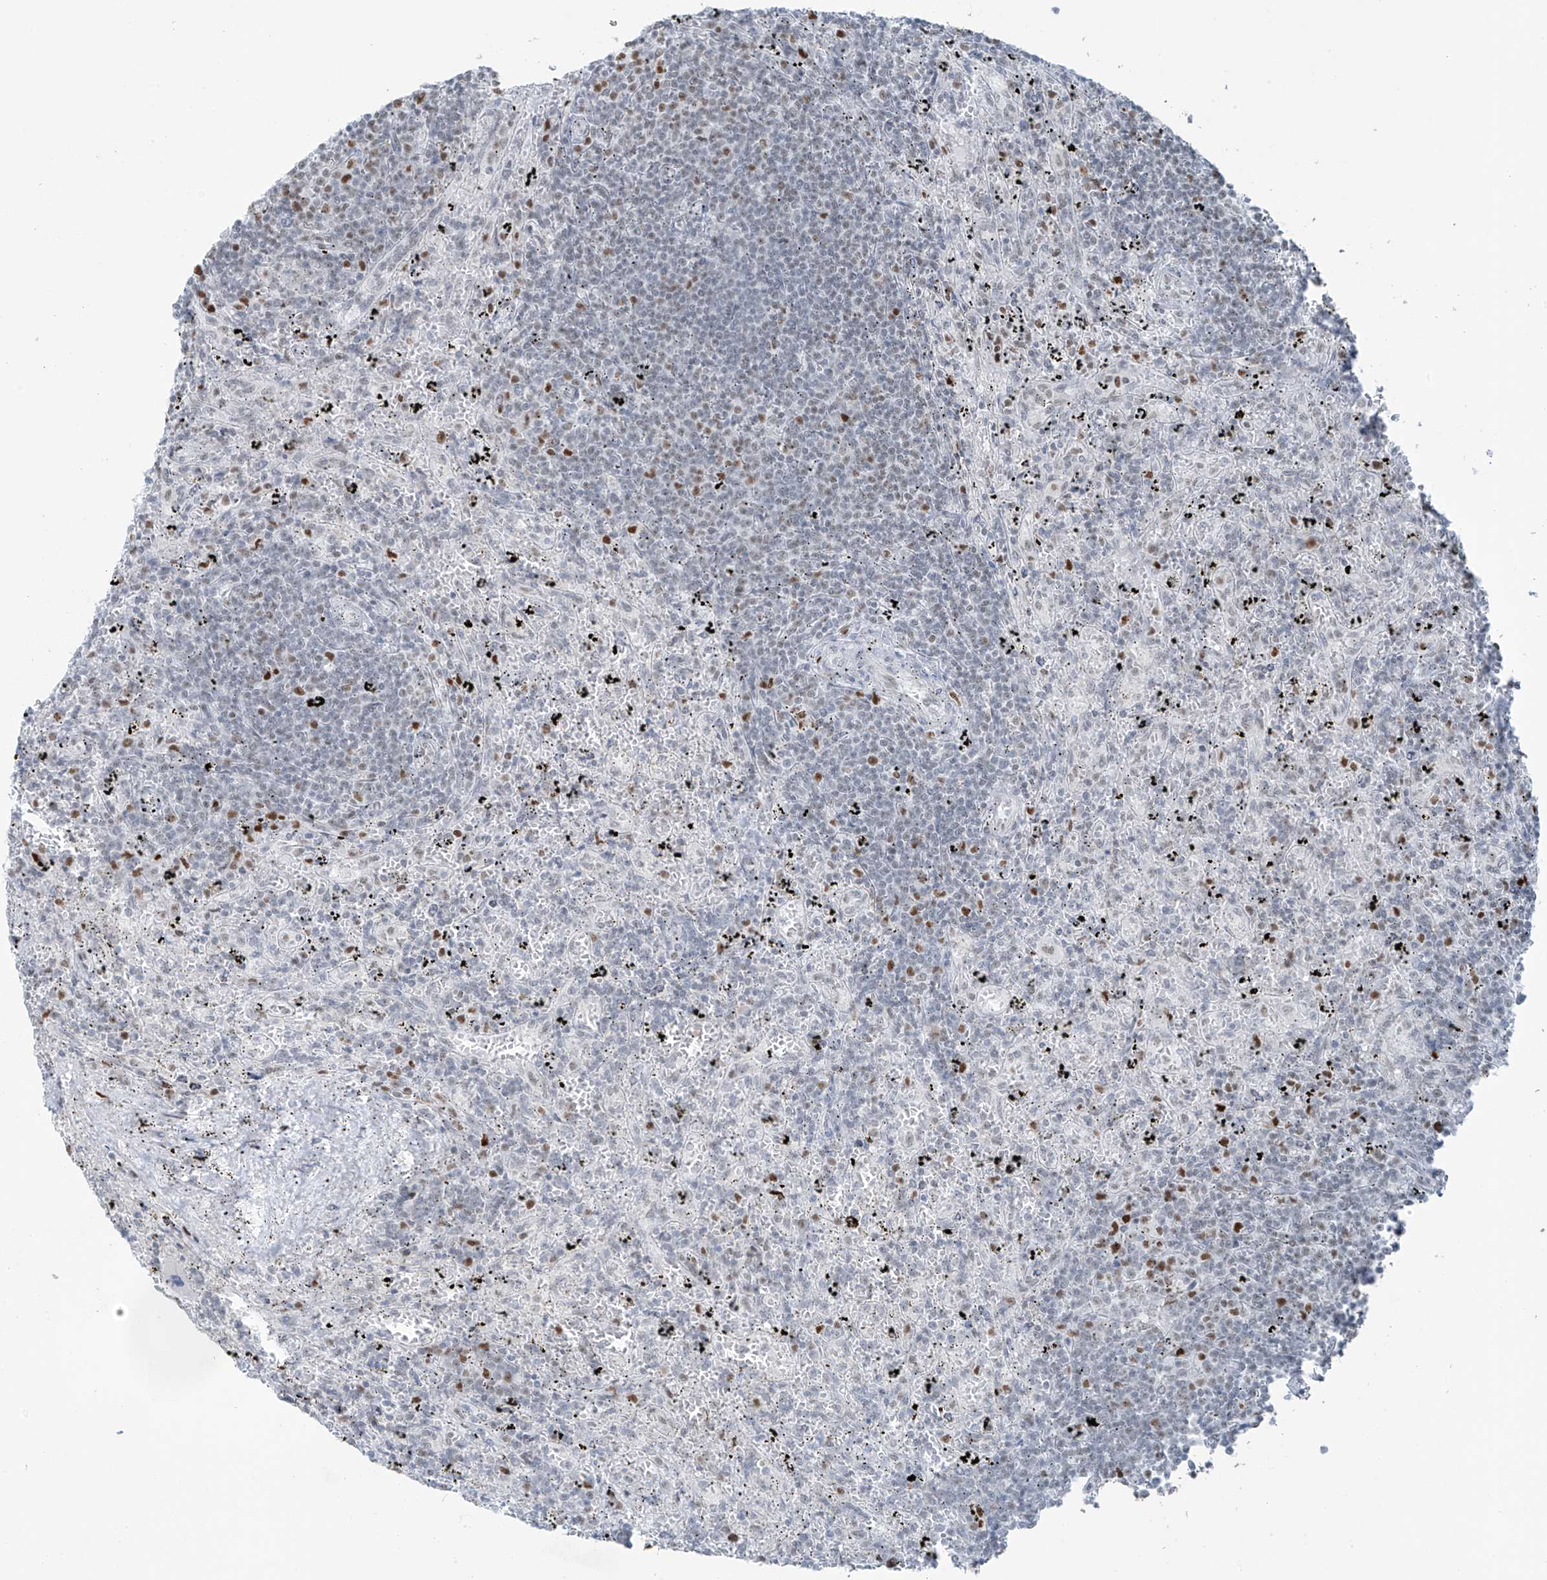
{"staining": {"intensity": "moderate", "quantity": "<25%", "location": "nuclear"}, "tissue": "lymphoma", "cell_type": "Tumor cells", "image_type": "cancer", "snomed": [{"axis": "morphology", "description": "Malignant lymphoma, non-Hodgkin's type, Low grade"}, {"axis": "topography", "description": "Spleen"}], "caption": "A brown stain shows moderate nuclear positivity of a protein in lymphoma tumor cells. The staining was performed using DAB, with brown indicating positive protein expression. Nuclei are stained blue with hematoxylin.", "gene": "WRNIP1", "patient": {"sex": "male", "age": 76}}